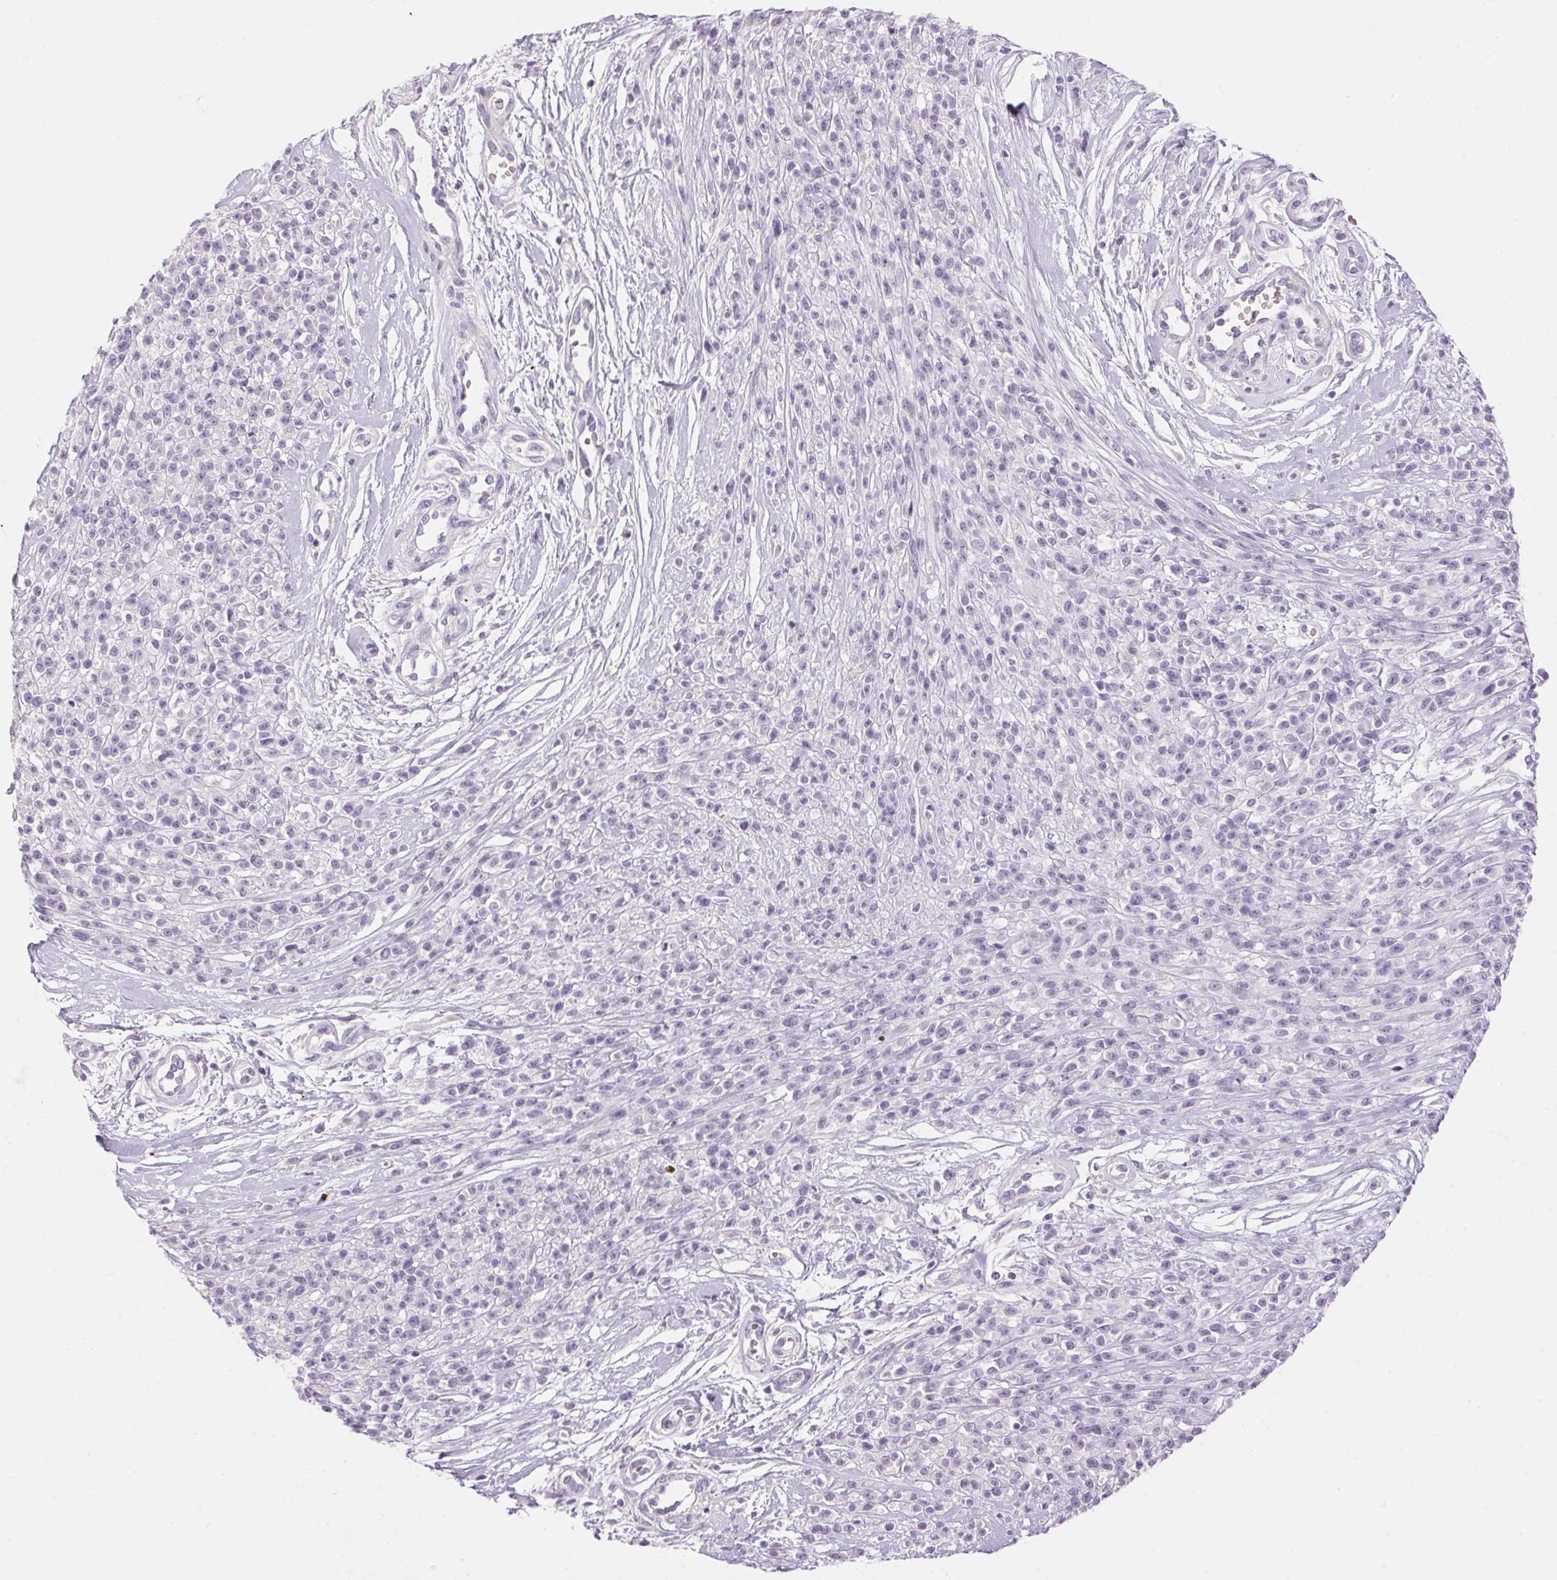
{"staining": {"intensity": "negative", "quantity": "none", "location": "none"}, "tissue": "melanoma", "cell_type": "Tumor cells", "image_type": "cancer", "snomed": [{"axis": "morphology", "description": "Malignant melanoma, NOS"}, {"axis": "topography", "description": "Skin"}, {"axis": "topography", "description": "Skin of trunk"}], "caption": "DAB immunohistochemical staining of melanoma reveals no significant staining in tumor cells. (DAB (3,3'-diaminobenzidine) IHC visualized using brightfield microscopy, high magnification).", "gene": "HSD17B2", "patient": {"sex": "male", "age": 74}}